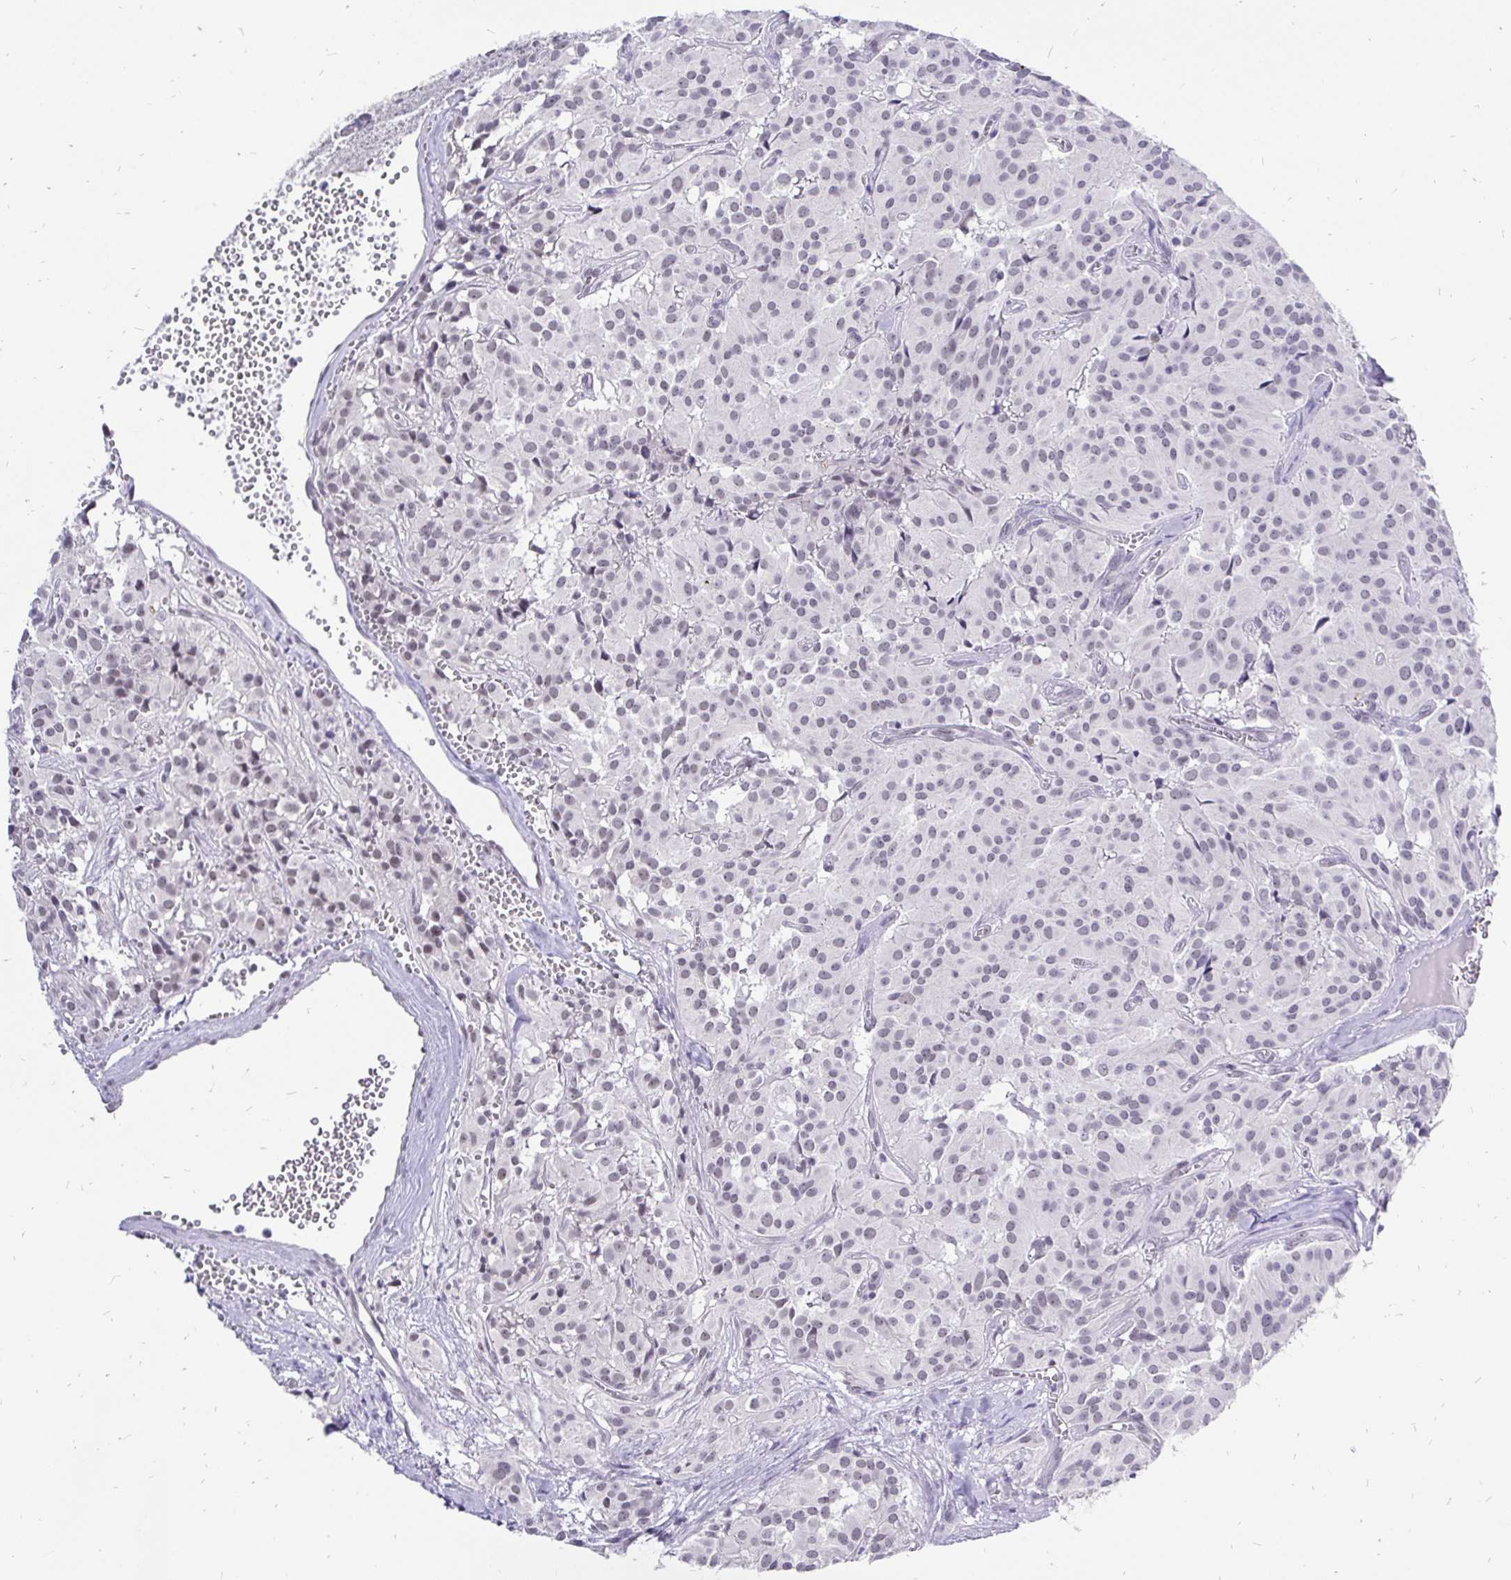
{"staining": {"intensity": "weak", "quantity": "<25%", "location": "nuclear"}, "tissue": "glioma", "cell_type": "Tumor cells", "image_type": "cancer", "snomed": [{"axis": "morphology", "description": "Glioma, malignant, Low grade"}, {"axis": "topography", "description": "Brain"}], "caption": "Tumor cells are negative for brown protein staining in malignant glioma (low-grade). (DAB (3,3'-diaminobenzidine) IHC visualized using brightfield microscopy, high magnification).", "gene": "ZNF860", "patient": {"sex": "male", "age": 42}}